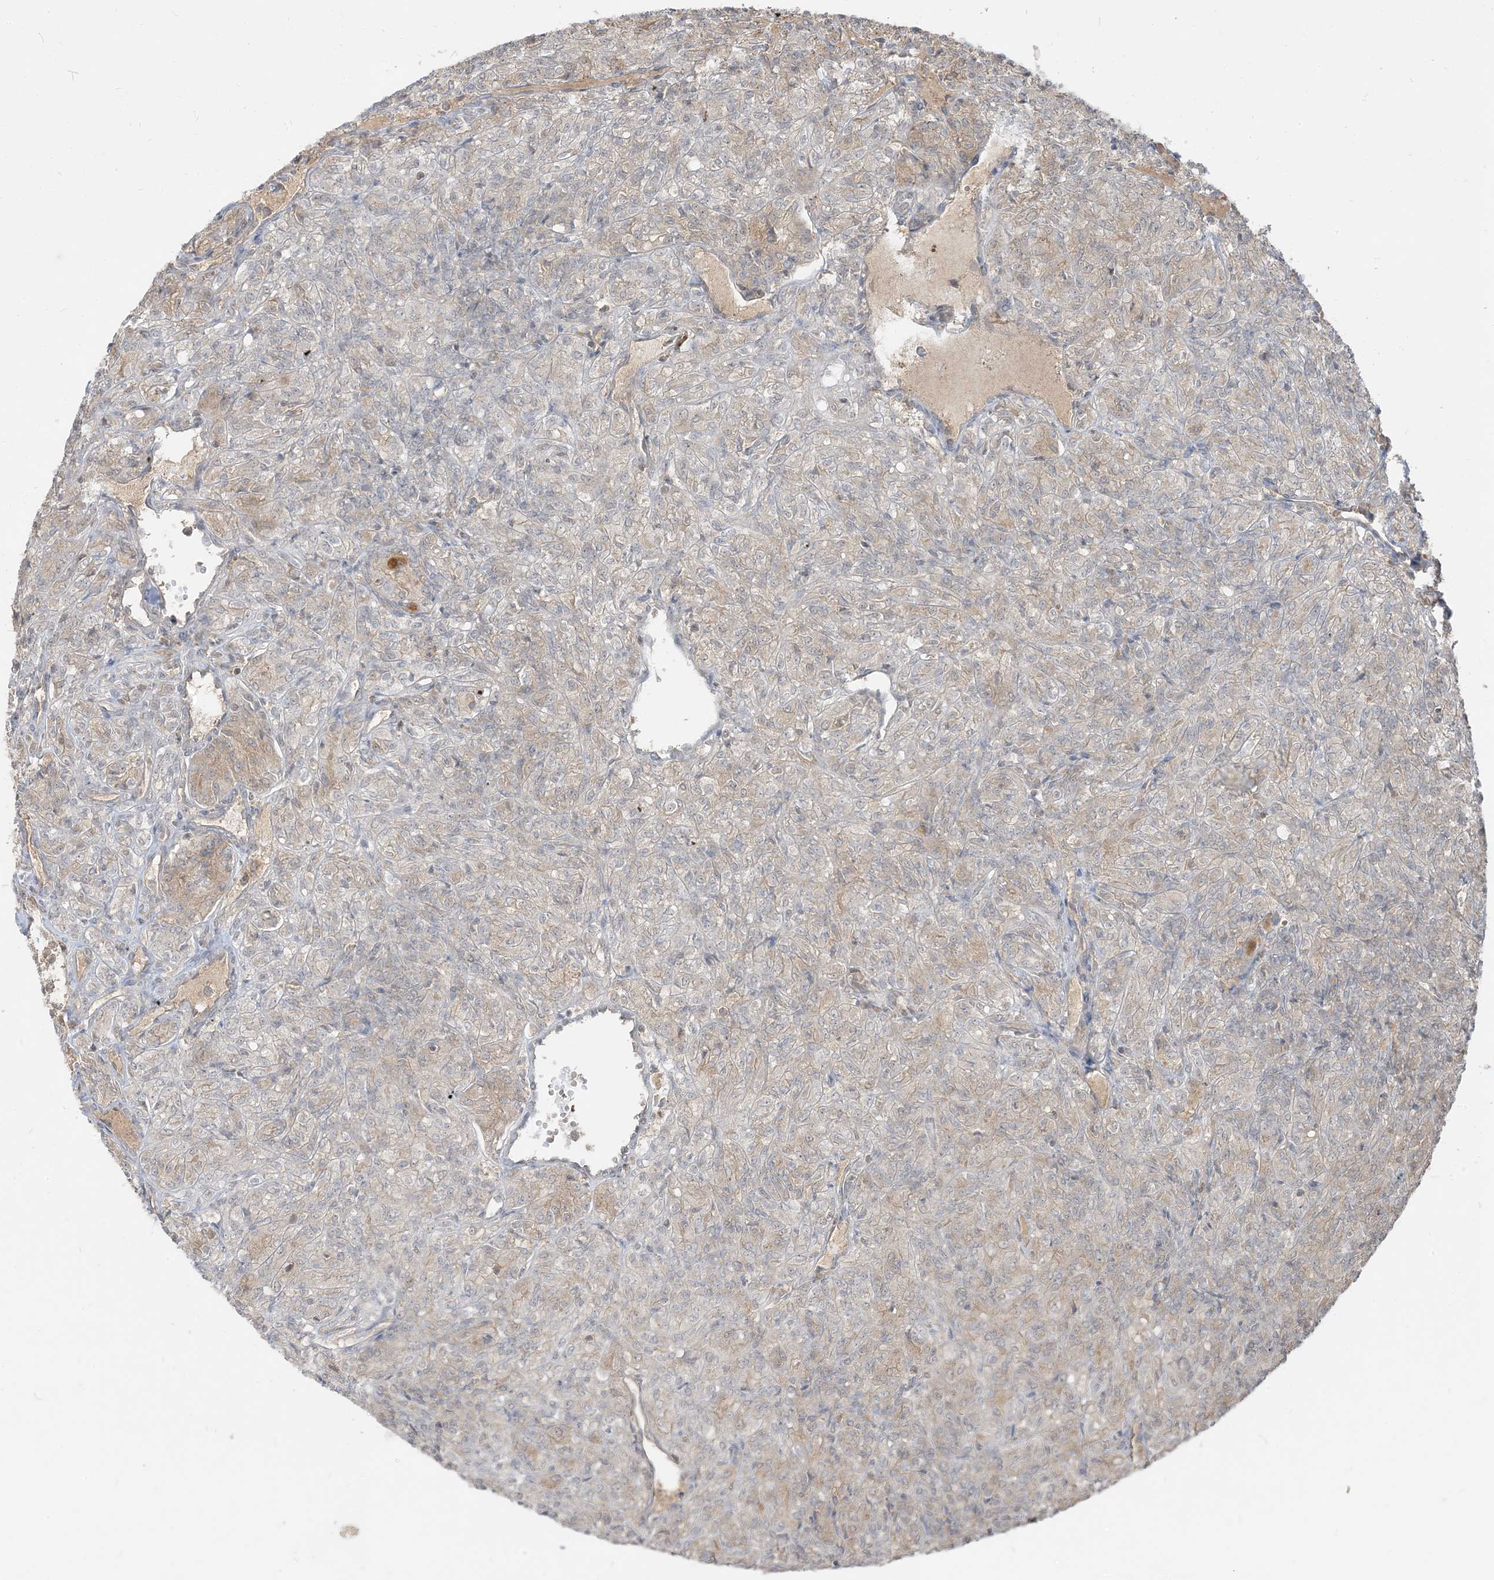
{"staining": {"intensity": "negative", "quantity": "none", "location": "none"}, "tissue": "renal cancer", "cell_type": "Tumor cells", "image_type": "cancer", "snomed": [{"axis": "morphology", "description": "Adenocarcinoma, NOS"}, {"axis": "topography", "description": "Kidney"}], "caption": "IHC micrograph of human renal cancer stained for a protein (brown), which displays no staining in tumor cells.", "gene": "TBCC", "patient": {"sex": "male", "age": 77}}